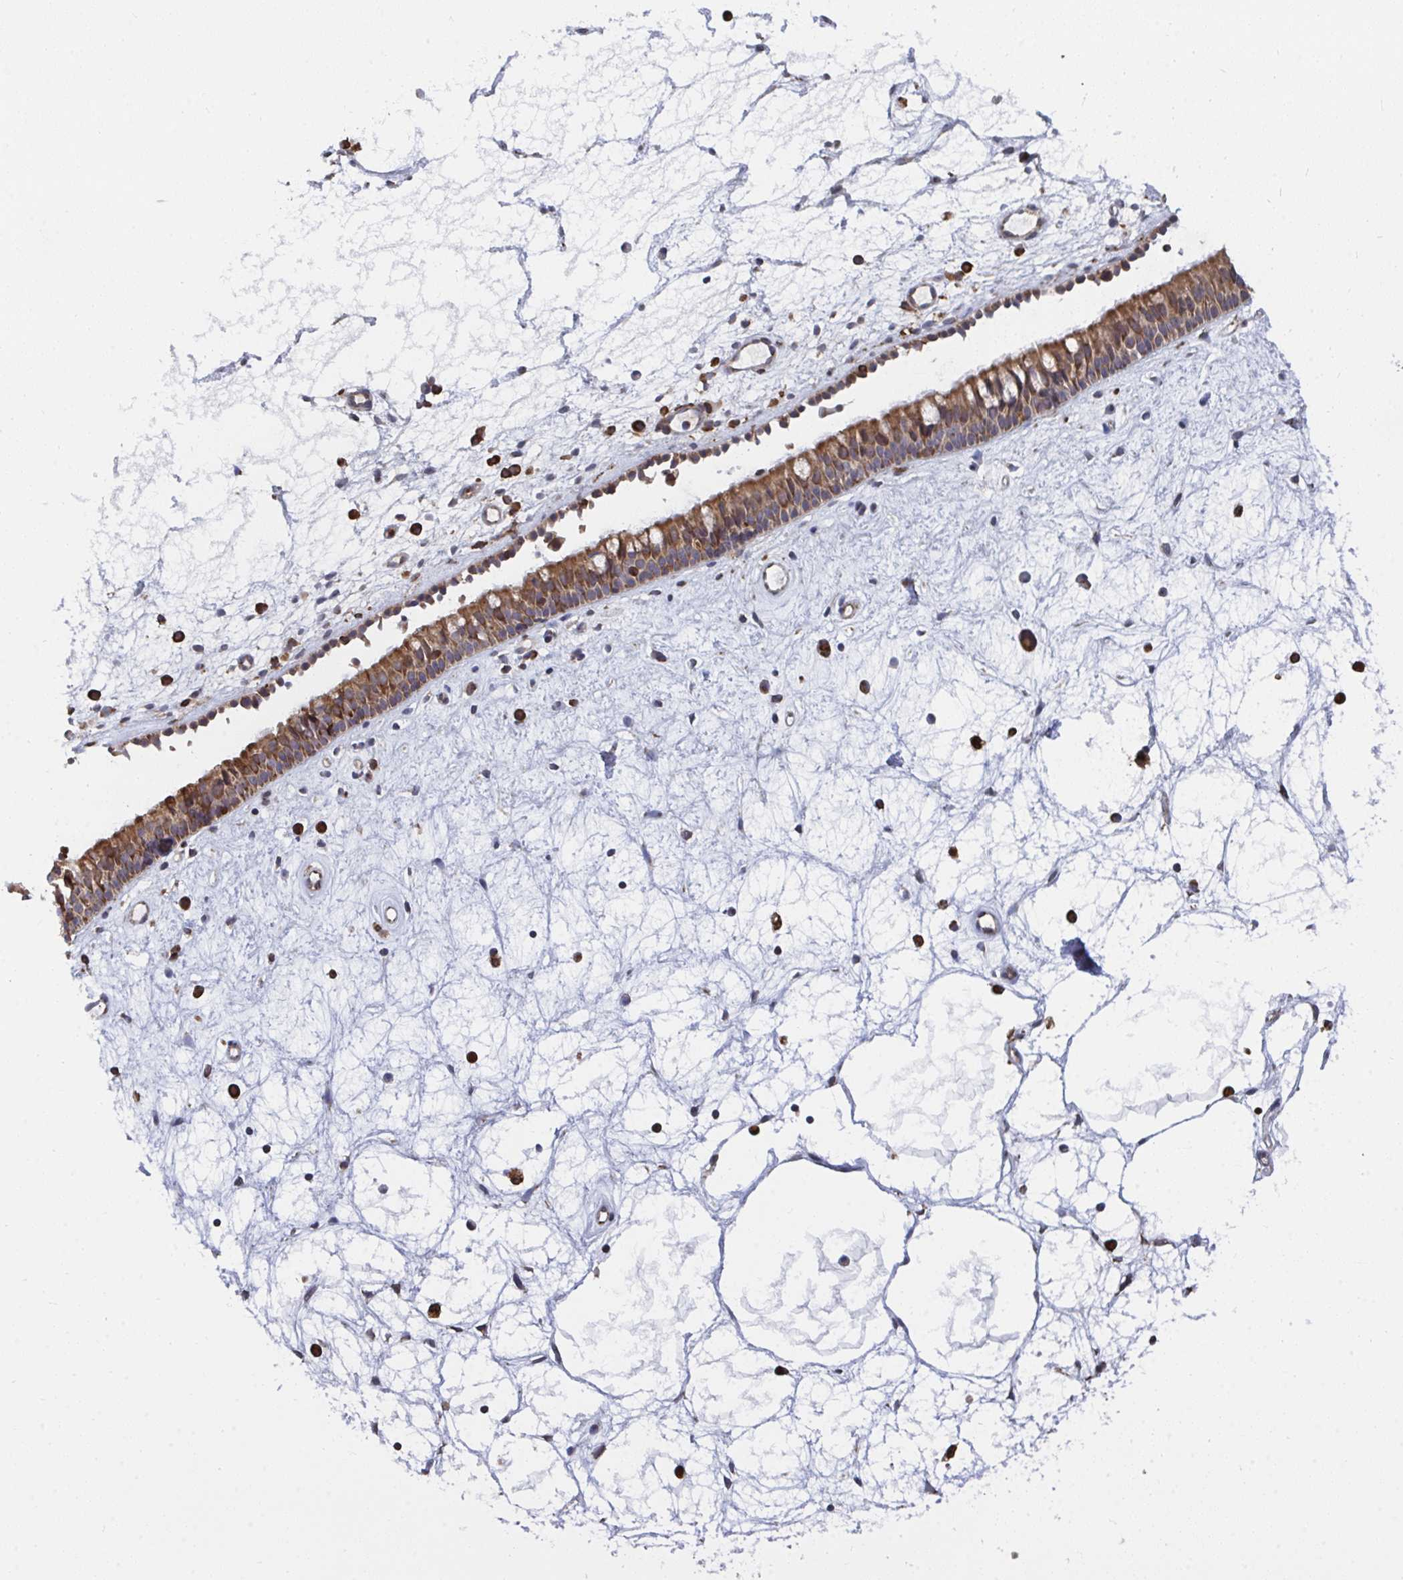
{"staining": {"intensity": "moderate", "quantity": ">75%", "location": "cytoplasmic/membranous"}, "tissue": "nasopharynx", "cell_type": "Respiratory epithelial cells", "image_type": "normal", "snomed": [{"axis": "morphology", "description": "Normal tissue, NOS"}, {"axis": "topography", "description": "Nasopharynx"}], "caption": "Immunohistochemistry (IHC) histopathology image of normal nasopharynx: human nasopharynx stained using immunohistochemistry displays medium levels of moderate protein expression localized specifically in the cytoplasmic/membranous of respiratory epithelial cells, appearing as a cytoplasmic/membranous brown color.", "gene": "ELAVL1", "patient": {"sex": "male", "age": 69}}